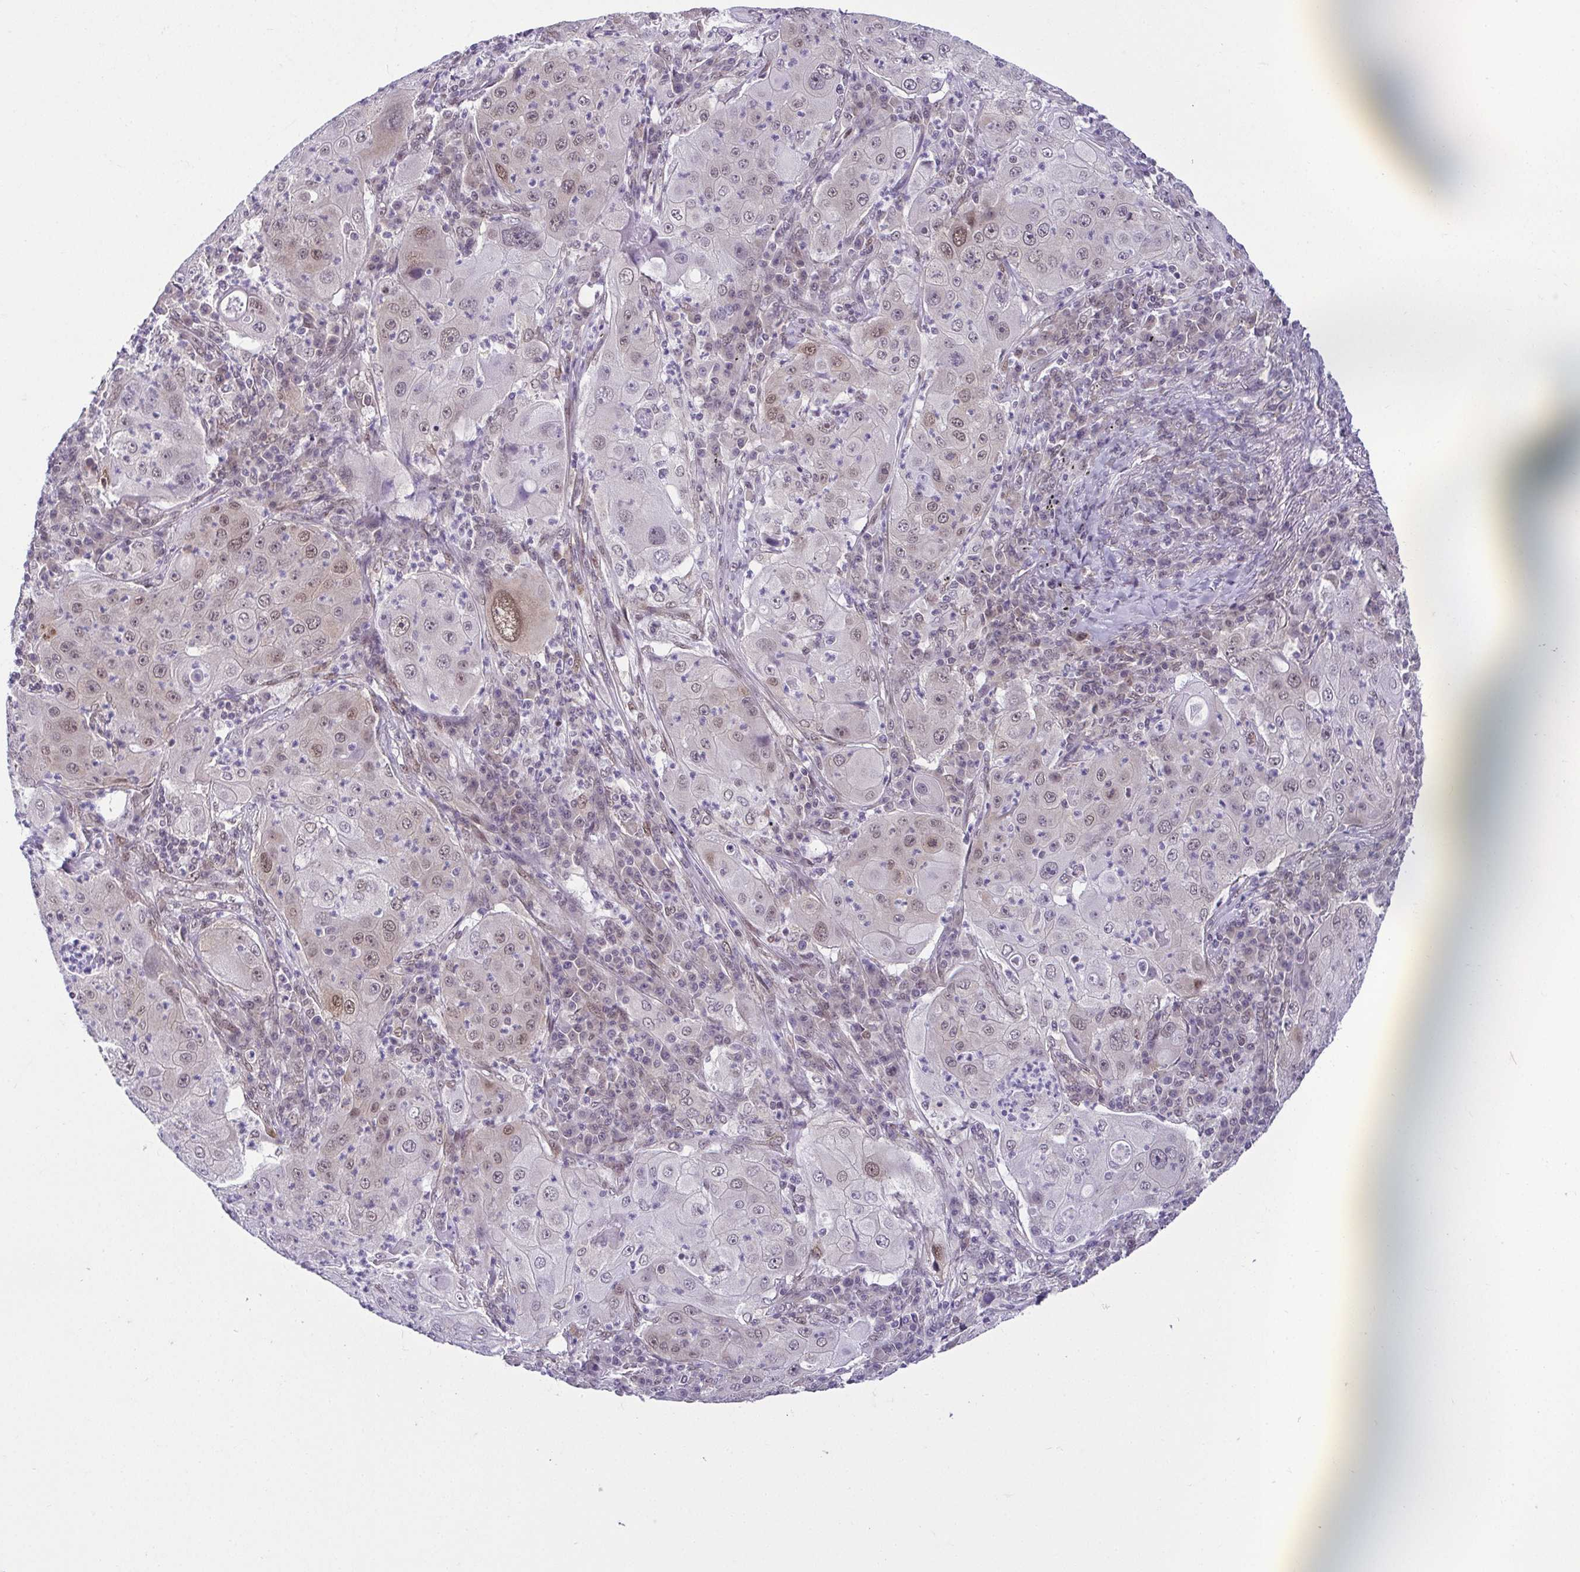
{"staining": {"intensity": "moderate", "quantity": "<25%", "location": "nuclear"}, "tissue": "lung cancer", "cell_type": "Tumor cells", "image_type": "cancer", "snomed": [{"axis": "morphology", "description": "Squamous cell carcinoma, NOS"}, {"axis": "topography", "description": "Lung"}], "caption": "Protein staining reveals moderate nuclear expression in about <25% of tumor cells in squamous cell carcinoma (lung).", "gene": "RBM3", "patient": {"sex": "female", "age": 59}}